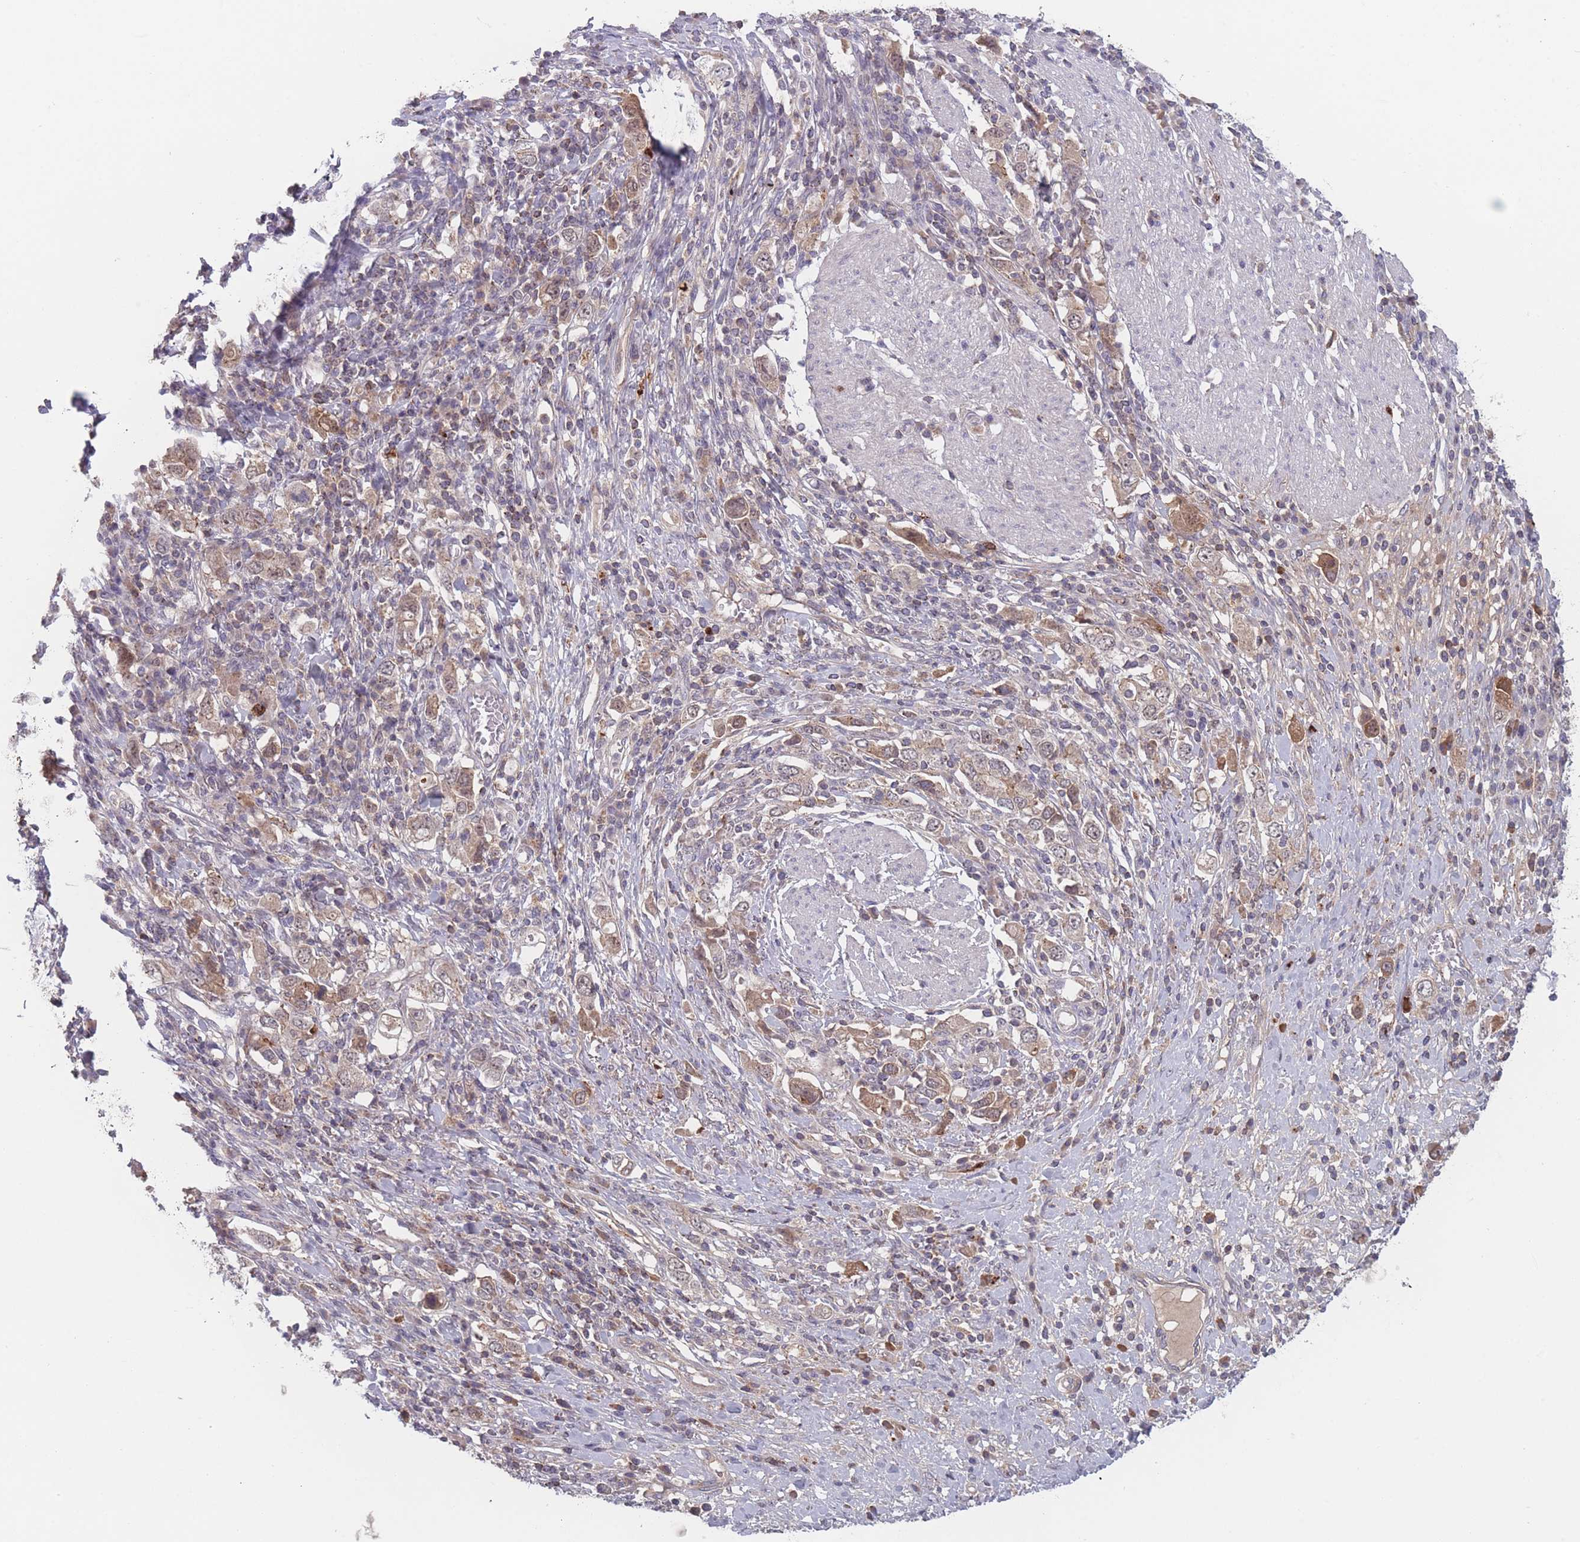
{"staining": {"intensity": "weak", "quantity": ">75%", "location": "cytoplasmic/membranous"}, "tissue": "stomach cancer", "cell_type": "Tumor cells", "image_type": "cancer", "snomed": [{"axis": "morphology", "description": "Adenocarcinoma, NOS"}, {"axis": "topography", "description": "Stomach, upper"}, {"axis": "topography", "description": "Stomach"}], "caption": "An image of stomach adenocarcinoma stained for a protein demonstrates weak cytoplasmic/membranous brown staining in tumor cells. (Brightfield microscopy of DAB IHC at high magnification).", "gene": "TMEM232", "patient": {"sex": "male", "age": 62}}